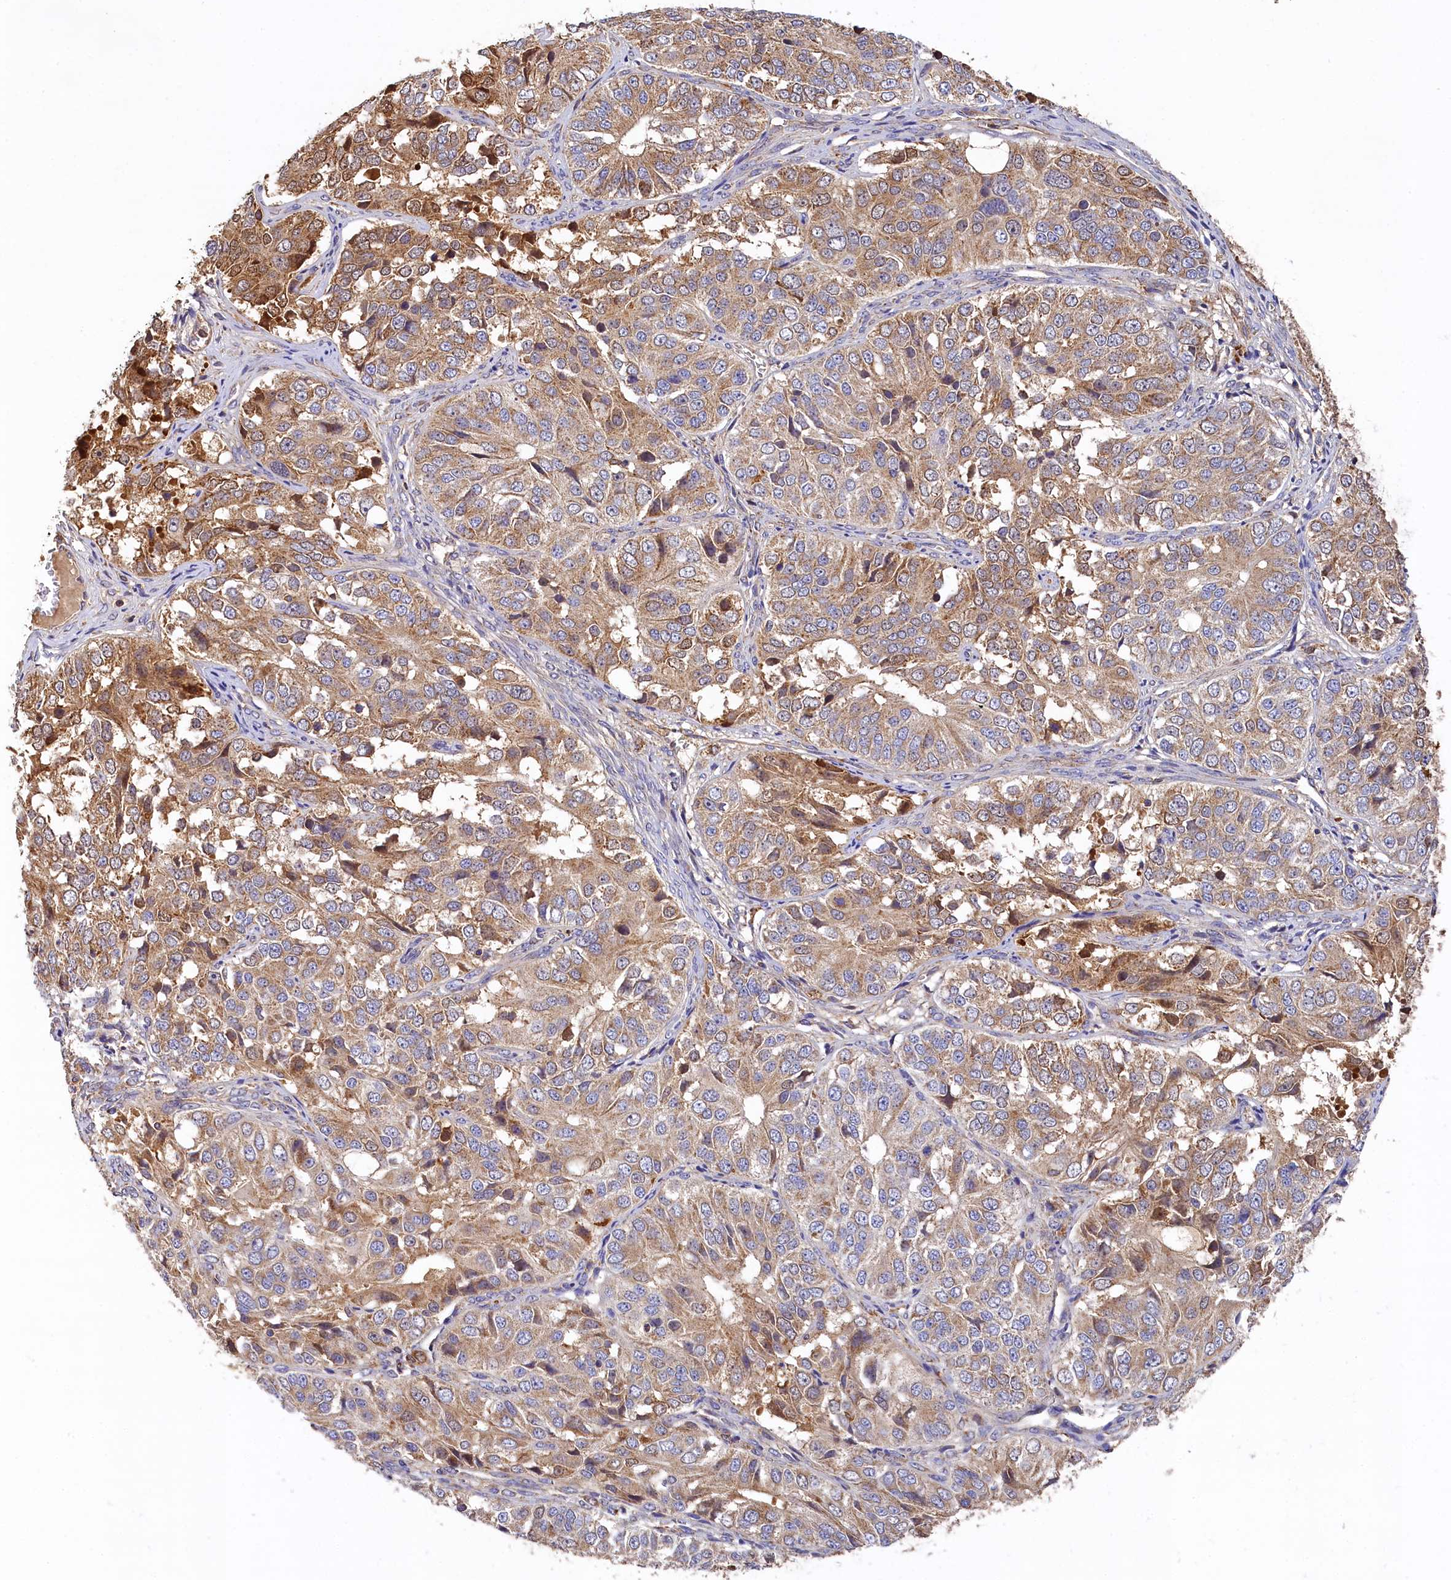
{"staining": {"intensity": "moderate", "quantity": ">75%", "location": "cytoplasmic/membranous"}, "tissue": "ovarian cancer", "cell_type": "Tumor cells", "image_type": "cancer", "snomed": [{"axis": "morphology", "description": "Carcinoma, endometroid"}, {"axis": "topography", "description": "Ovary"}], "caption": "Human endometroid carcinoma (ovarian) stained for a protein (brown) reveals moderate cytoplasmic/membranous positive positivity in approximately >75% of tumor cells.", "gene": "SEC31B", "patient": {"sex": "female", "age": 51}}